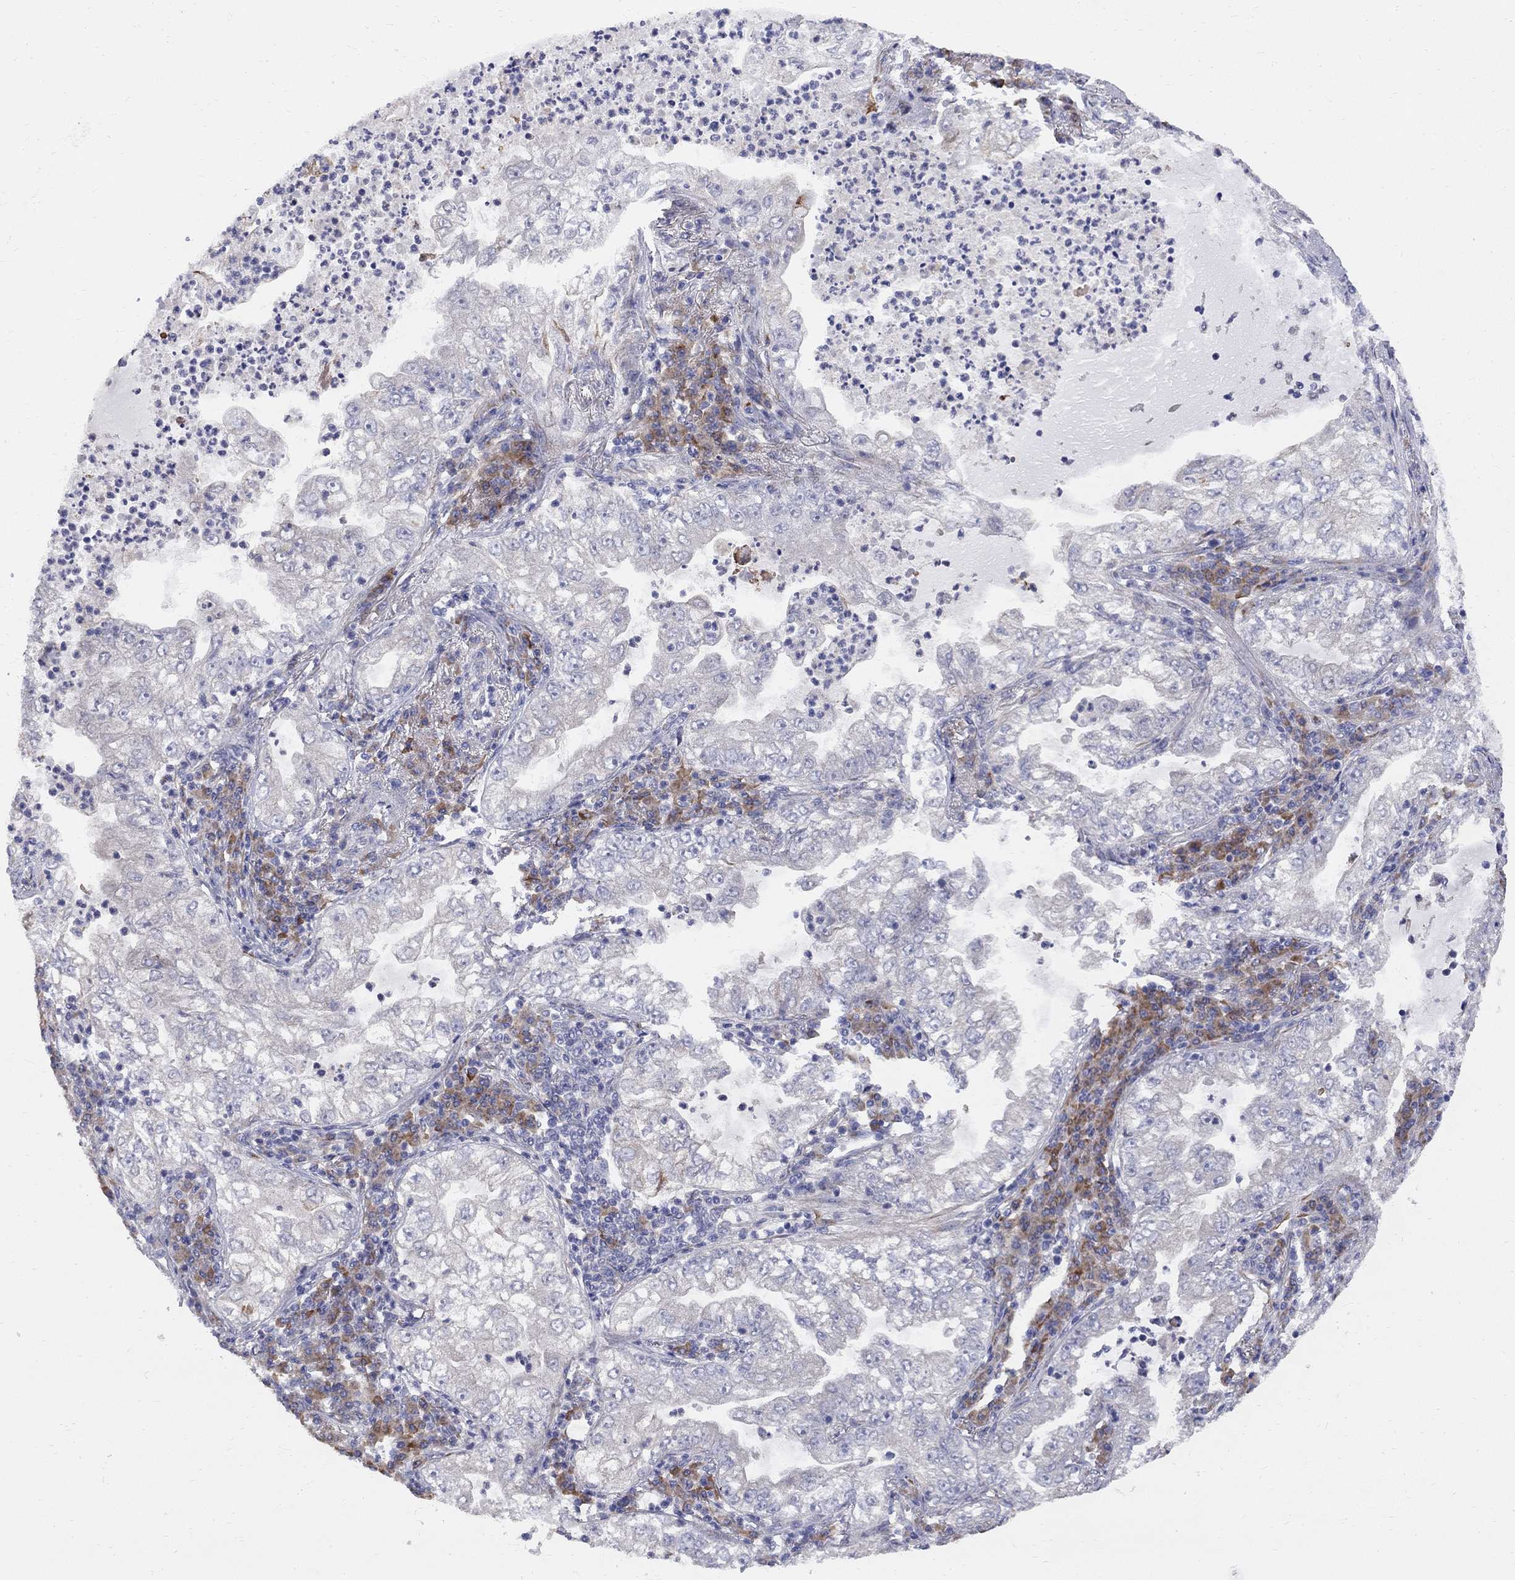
{"staining": {"intensity": "negative", "quantity": "none", "location": "none"}, "tissue": "lung cancer", "cell_type": "Tumor cells", "image_type": "cancer", "snomed": [{"axis": "morphology", "description": "Adenocarcinoma, NOS"}, {"axis": "topography", "description": "Lung"}], "caption": "A high-resolution histopathology image shows IHC staining of adenocarcinoma (lung), which reveals no significant staining in tumor cells. Brightfield microscopy of immunohistochemistry (IHC) stained with DAB (3,3'-diaminobenzidine) (brown) and hematoxylin (blue), captured at high magnification.", "gene": "CASTOR1", "patient": {"sex": "female", "age": 73}}